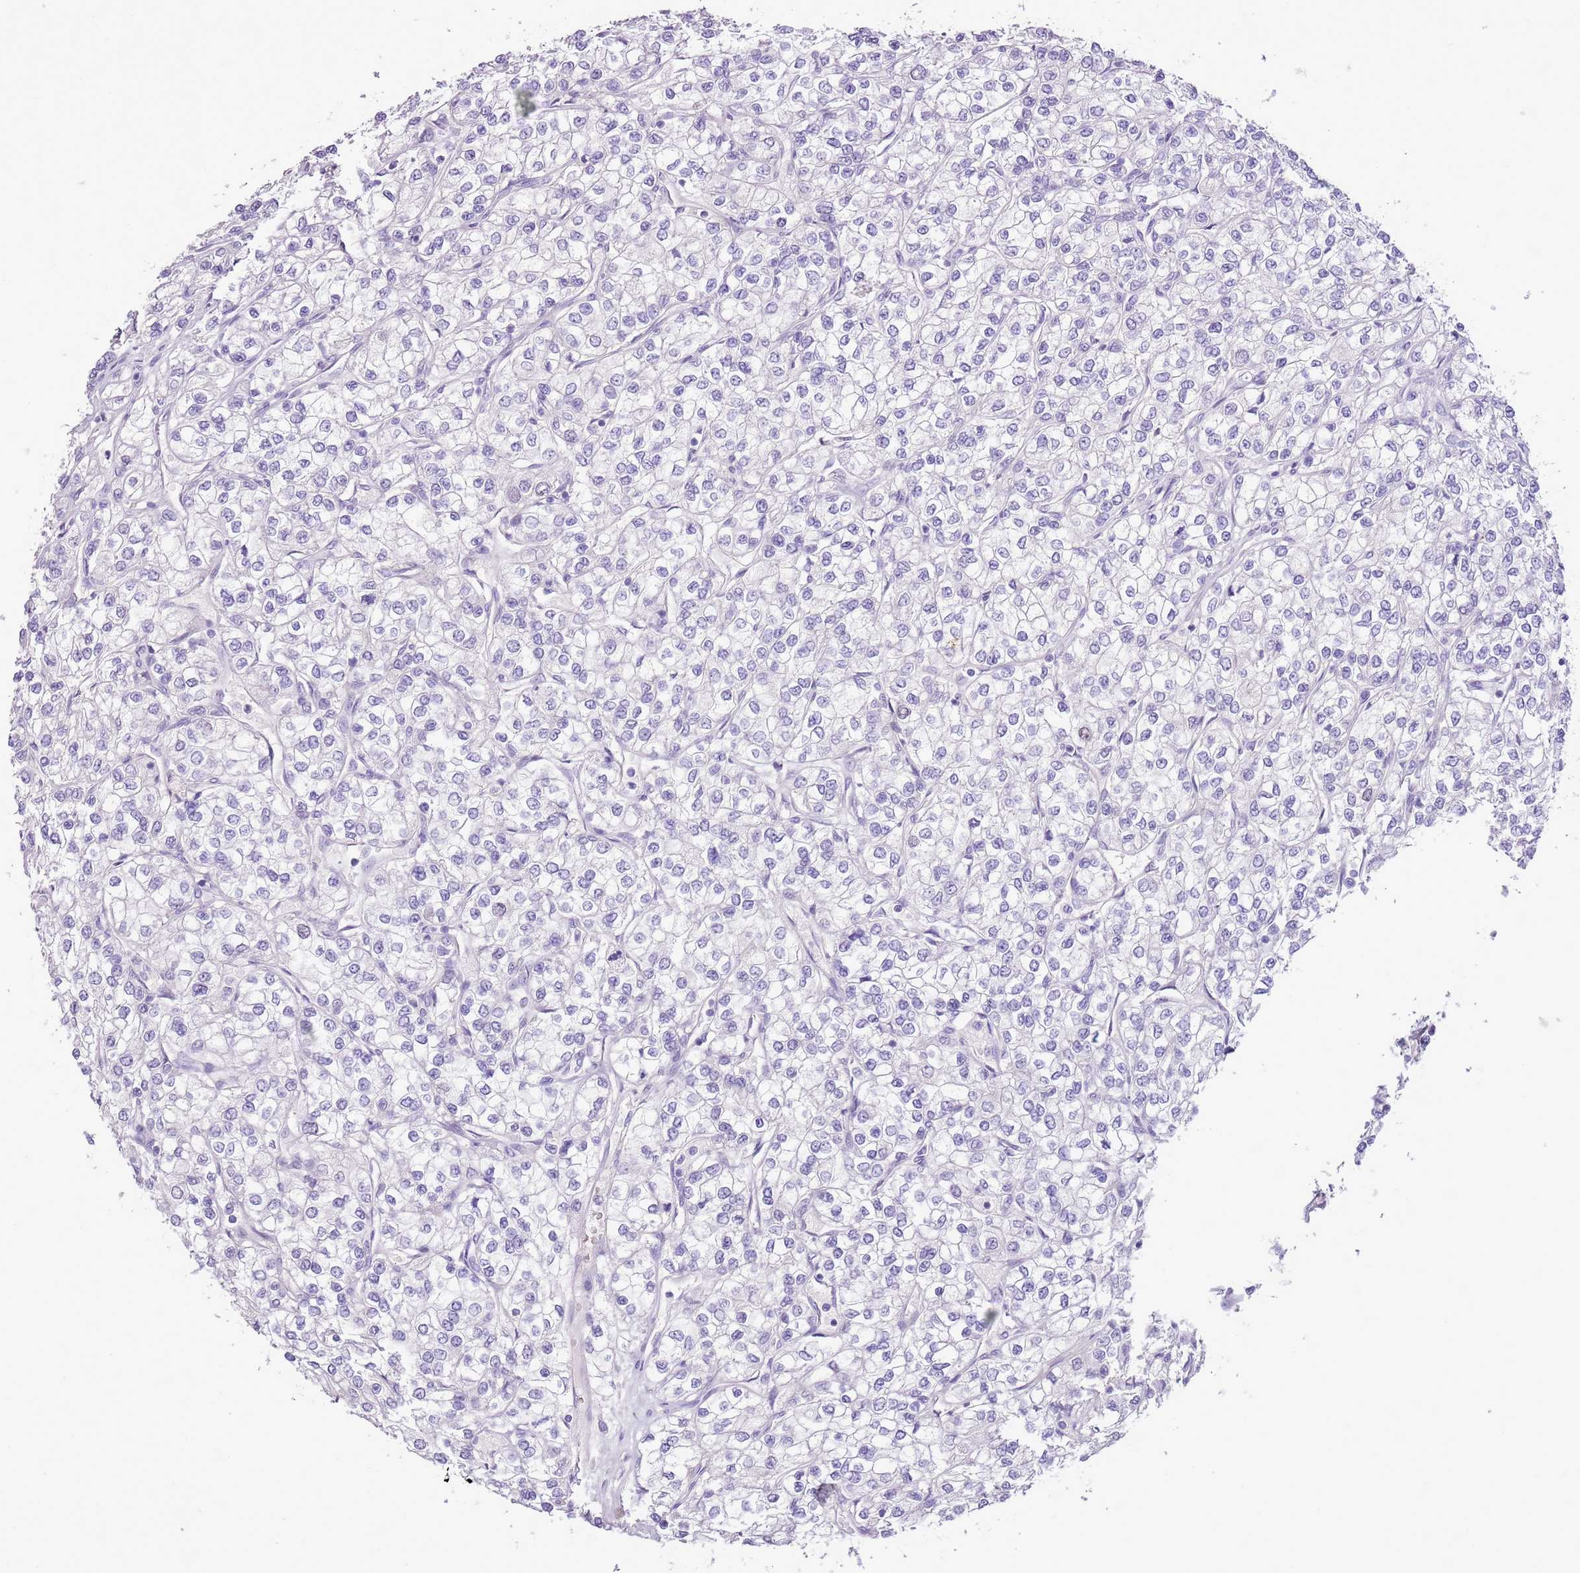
{"staining": {"intensity": "negative", "quantity": "none", "location": "none"}, "tissue": "renal cancer", "cell_type": "Tumor cells", "image_type": "cancer", "snomed": [{"axis": "morphology", "description": "Adenocarcinoma, NOS"}, {"axis": "topography", "description": "Kidney"}], "caption": "Immunohistochemistry photomicrograph of human adenocarcinoma (renal) stained for a protein (brown), which exhibits no expression in tumor cells.", "gene": "GMNN", "patient": {"sex": "male", "age": 80}}